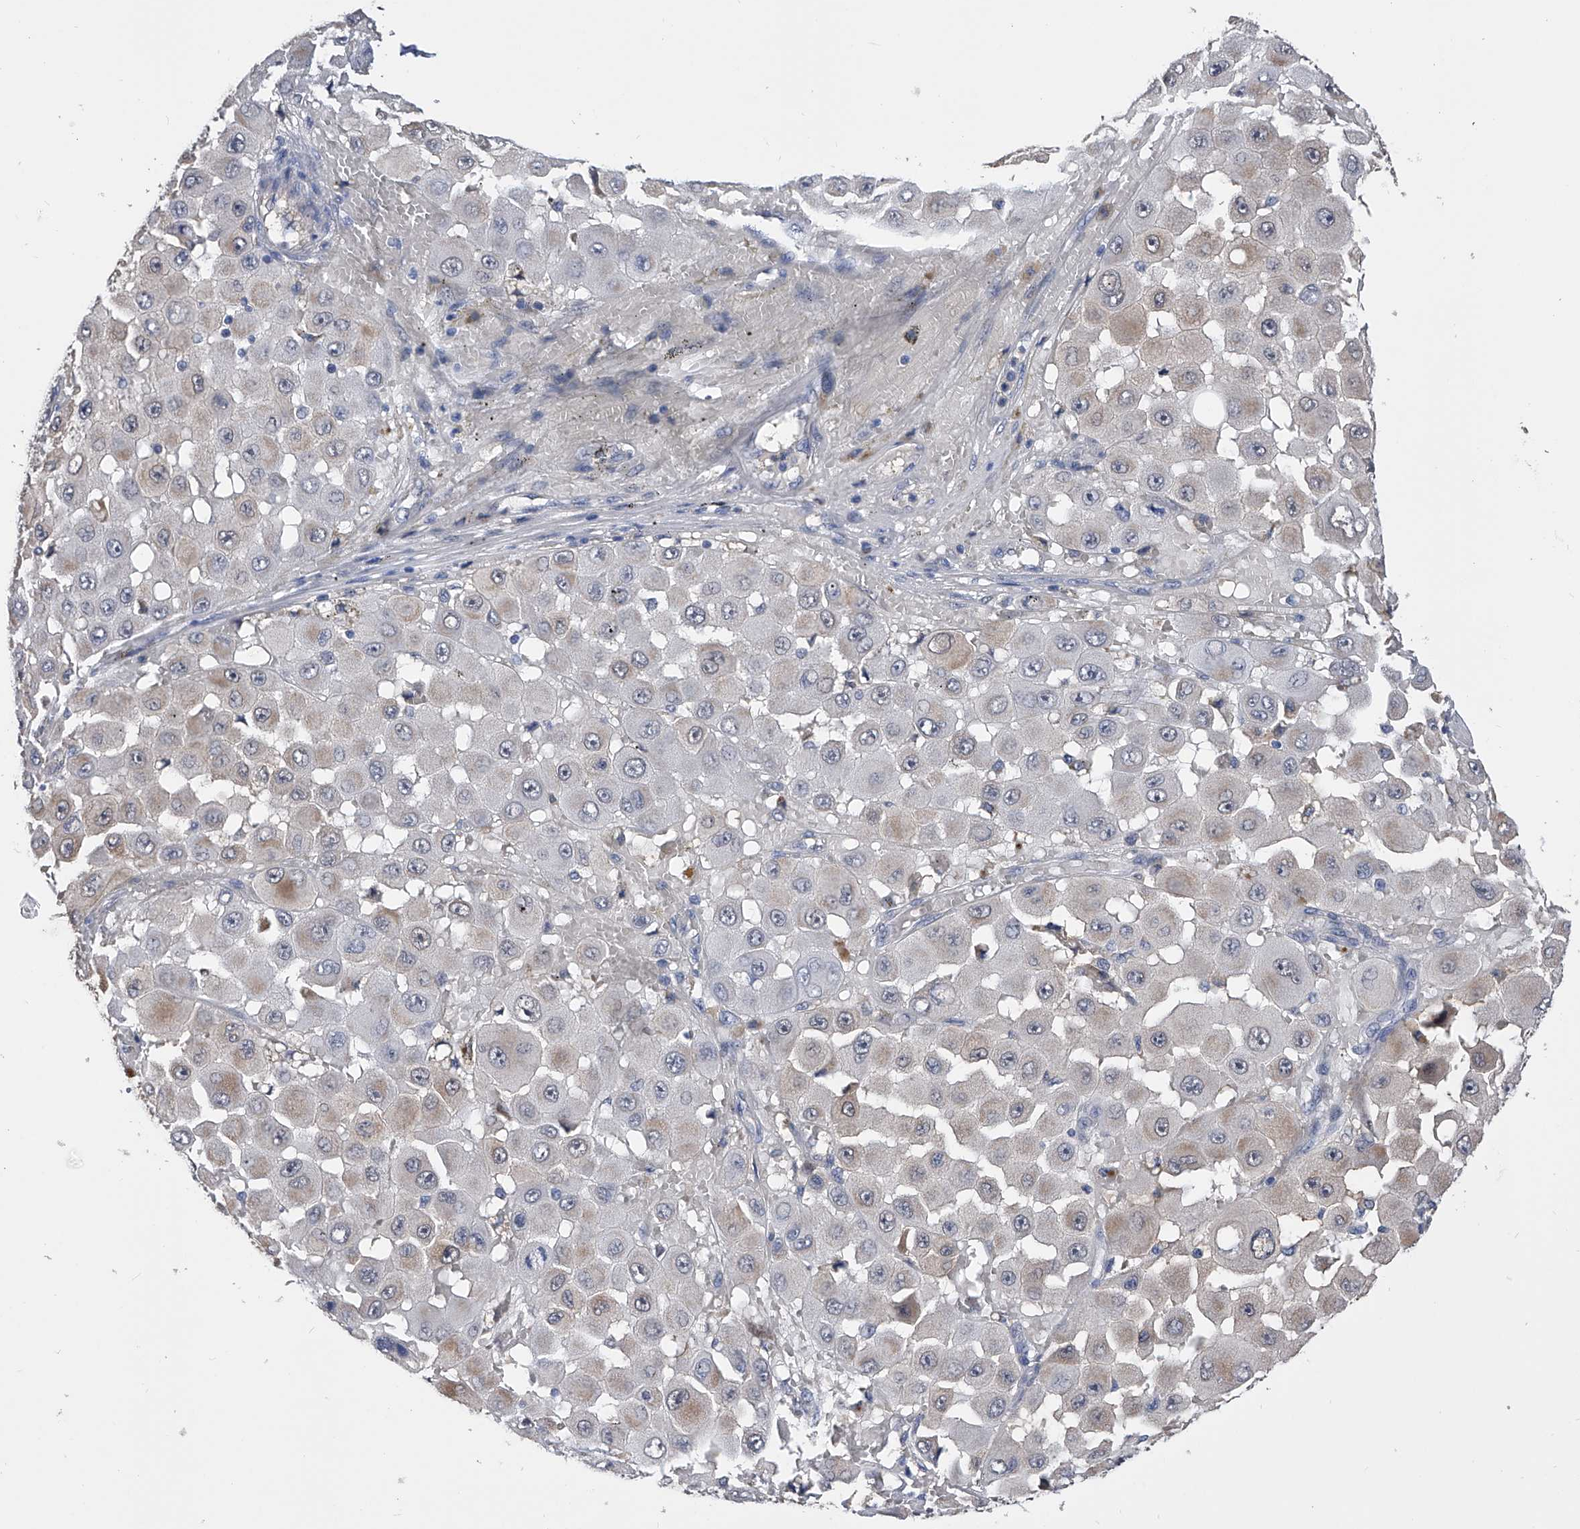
{"staining": {"intensity": "weak", "quantity": "<25%", "location": "cytoplasmic/membranous"}, "tissue": "melanoma", "cell_type": "Tumor cells", "image_type": "cancer", "snomed": [{"axis": "morphology", "description": "Malignant melanoma, NOS"}, {"axis": "topography", "description": "Skin"}], "caption": "This is a photomicrograph of immunohistochemistry staining of melanoma, which shows no expression in tumor cells. (DAB (3,3'-diaminobenzidine) immunohistochemistry visualized using brightfield microscopy, high magnification).", "gene": "PGM3", "patient": {"sex": "female", "age": 81}}